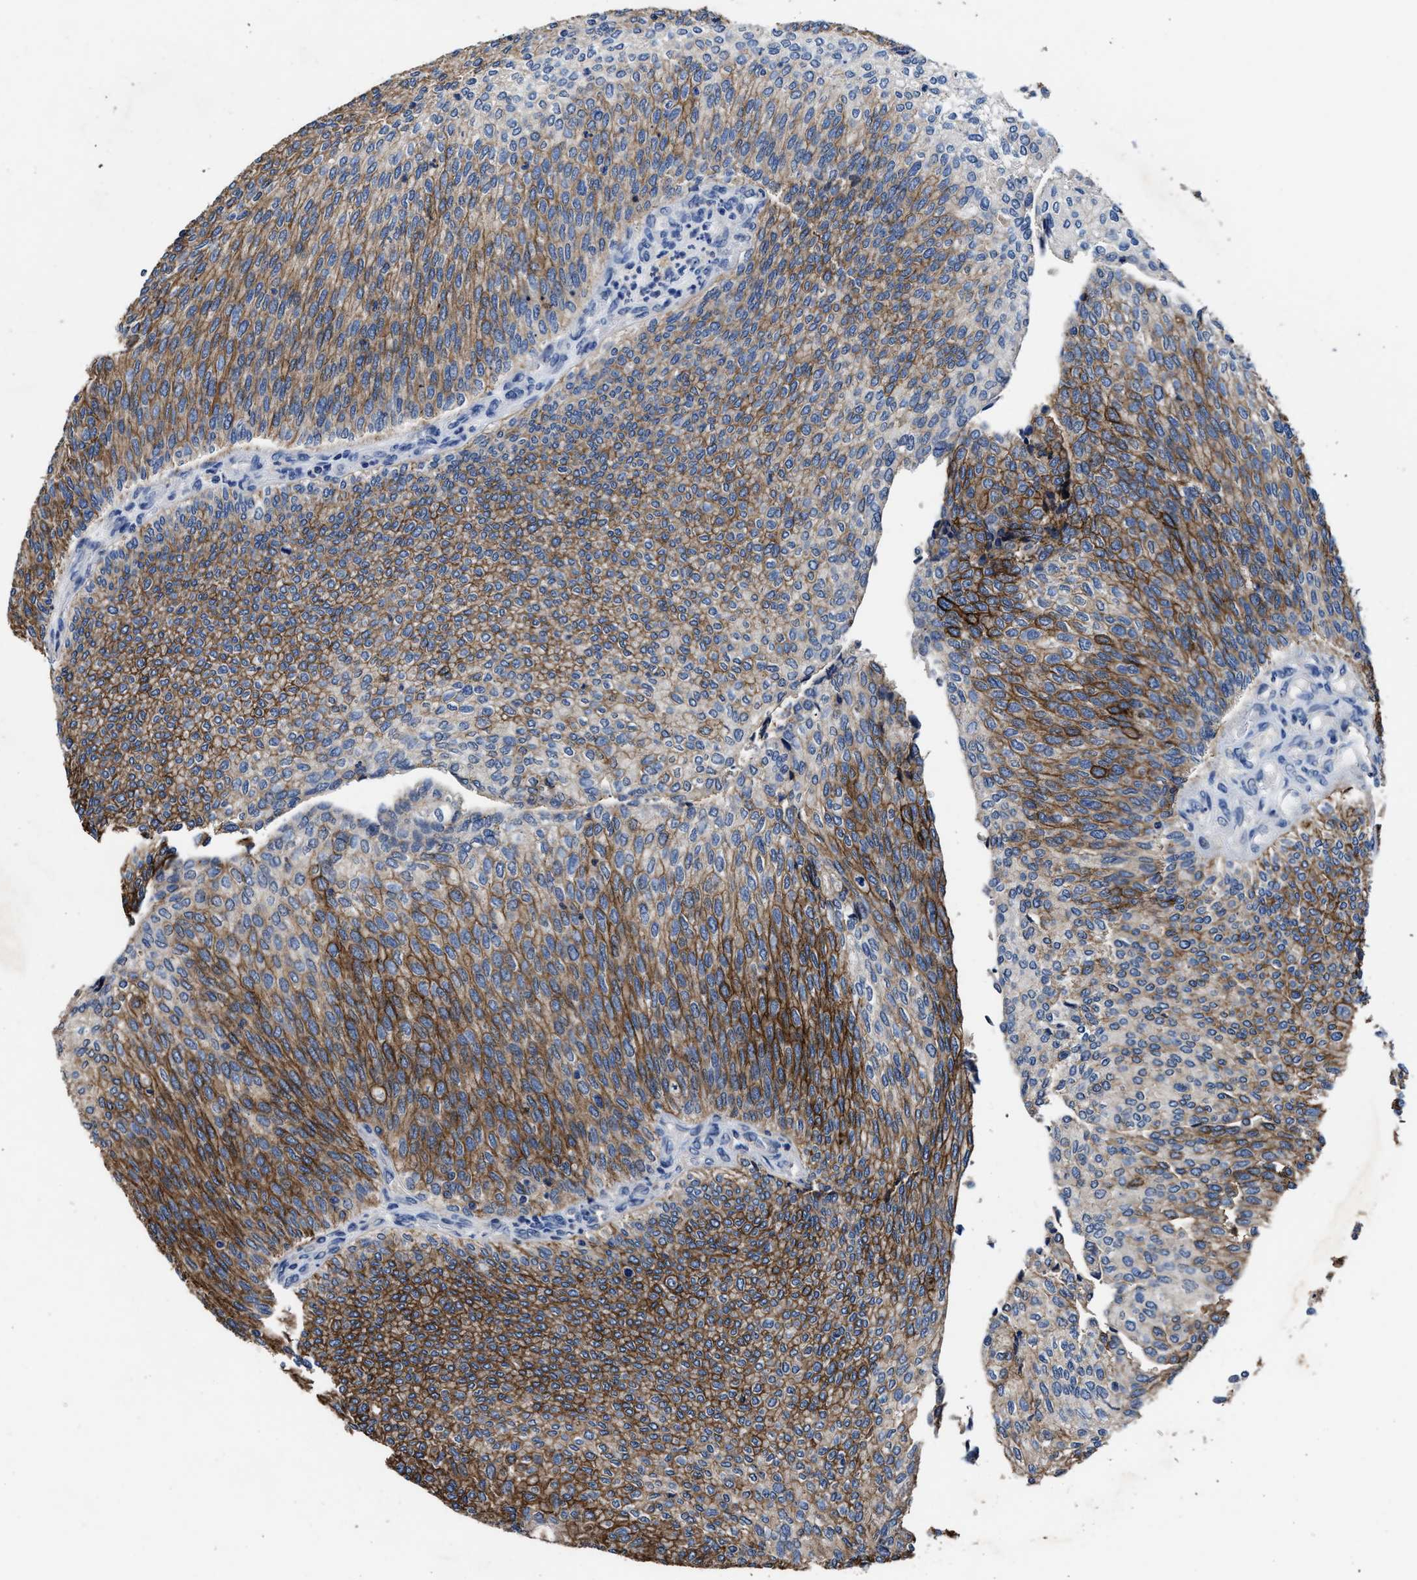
{"staining": {"intensity": "moderate", "quantity": ">75%", "location": "cytoplasmic/membranous"}, "tissue": "urothelial cancer", "cell_type": "Tumor cells", "image_type": "cancer", "snomed": [{"axis": "morphology", "description": "Urothelial carcinoma, Low grade"}, {"axis": "topography", "description": "Urinary bladder"}], "caption": "Immunohistochemical staining of human urothelial cancer displays medium levels of moderate cytoplasmic/membranous protein positivity in approximately >75% of tumor cells. Immunohistochemistry (ihc) stains the protein in brown and the nuclei are stained blue.", "gene": "UBR4", "patient": {"sex": "female", "age": 79}}